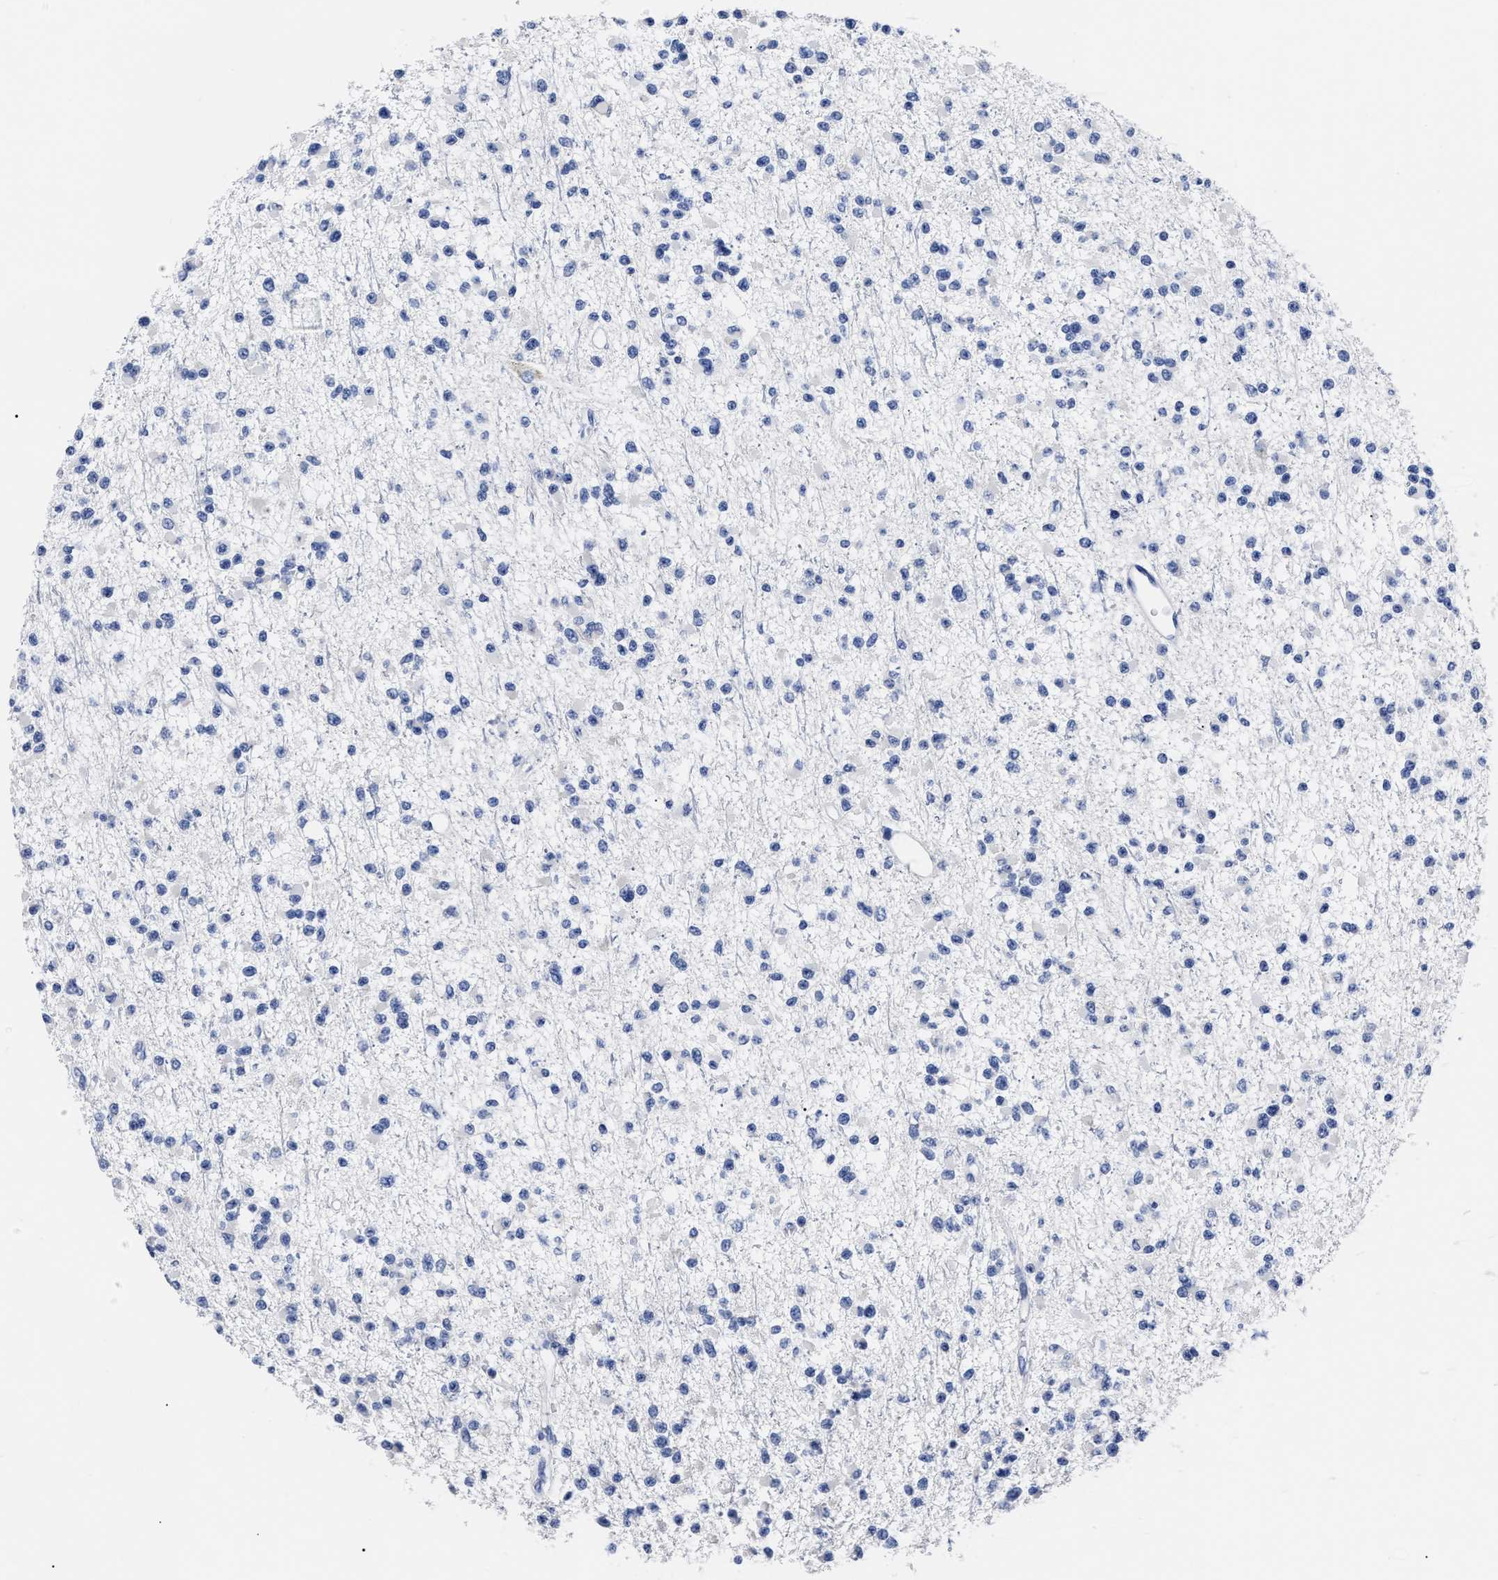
{"staining": {"intensity": "negative", "quantity": "none", "location": "none"}, "tissue": "glioma", "cell_type": "Tumor cells", "image_type": "cancer", "snomed": [{"axis": "morphology", "description": "Glioma, malignant, Low grade"}, {"axis": "topography", "description": "Brain"}], "caption": "Immunohistochemistry (IHC) micrograph of malignant glioma (low-grade) stained for a protein (brown), which demonstrates no positivity in tumor cells. (Brightfield microscopy of DAB (3,3'-diaminobenzidine) IHC at high magnification).", "gene": "ALPG", "patient": {"sex": "female", "age": 22}}